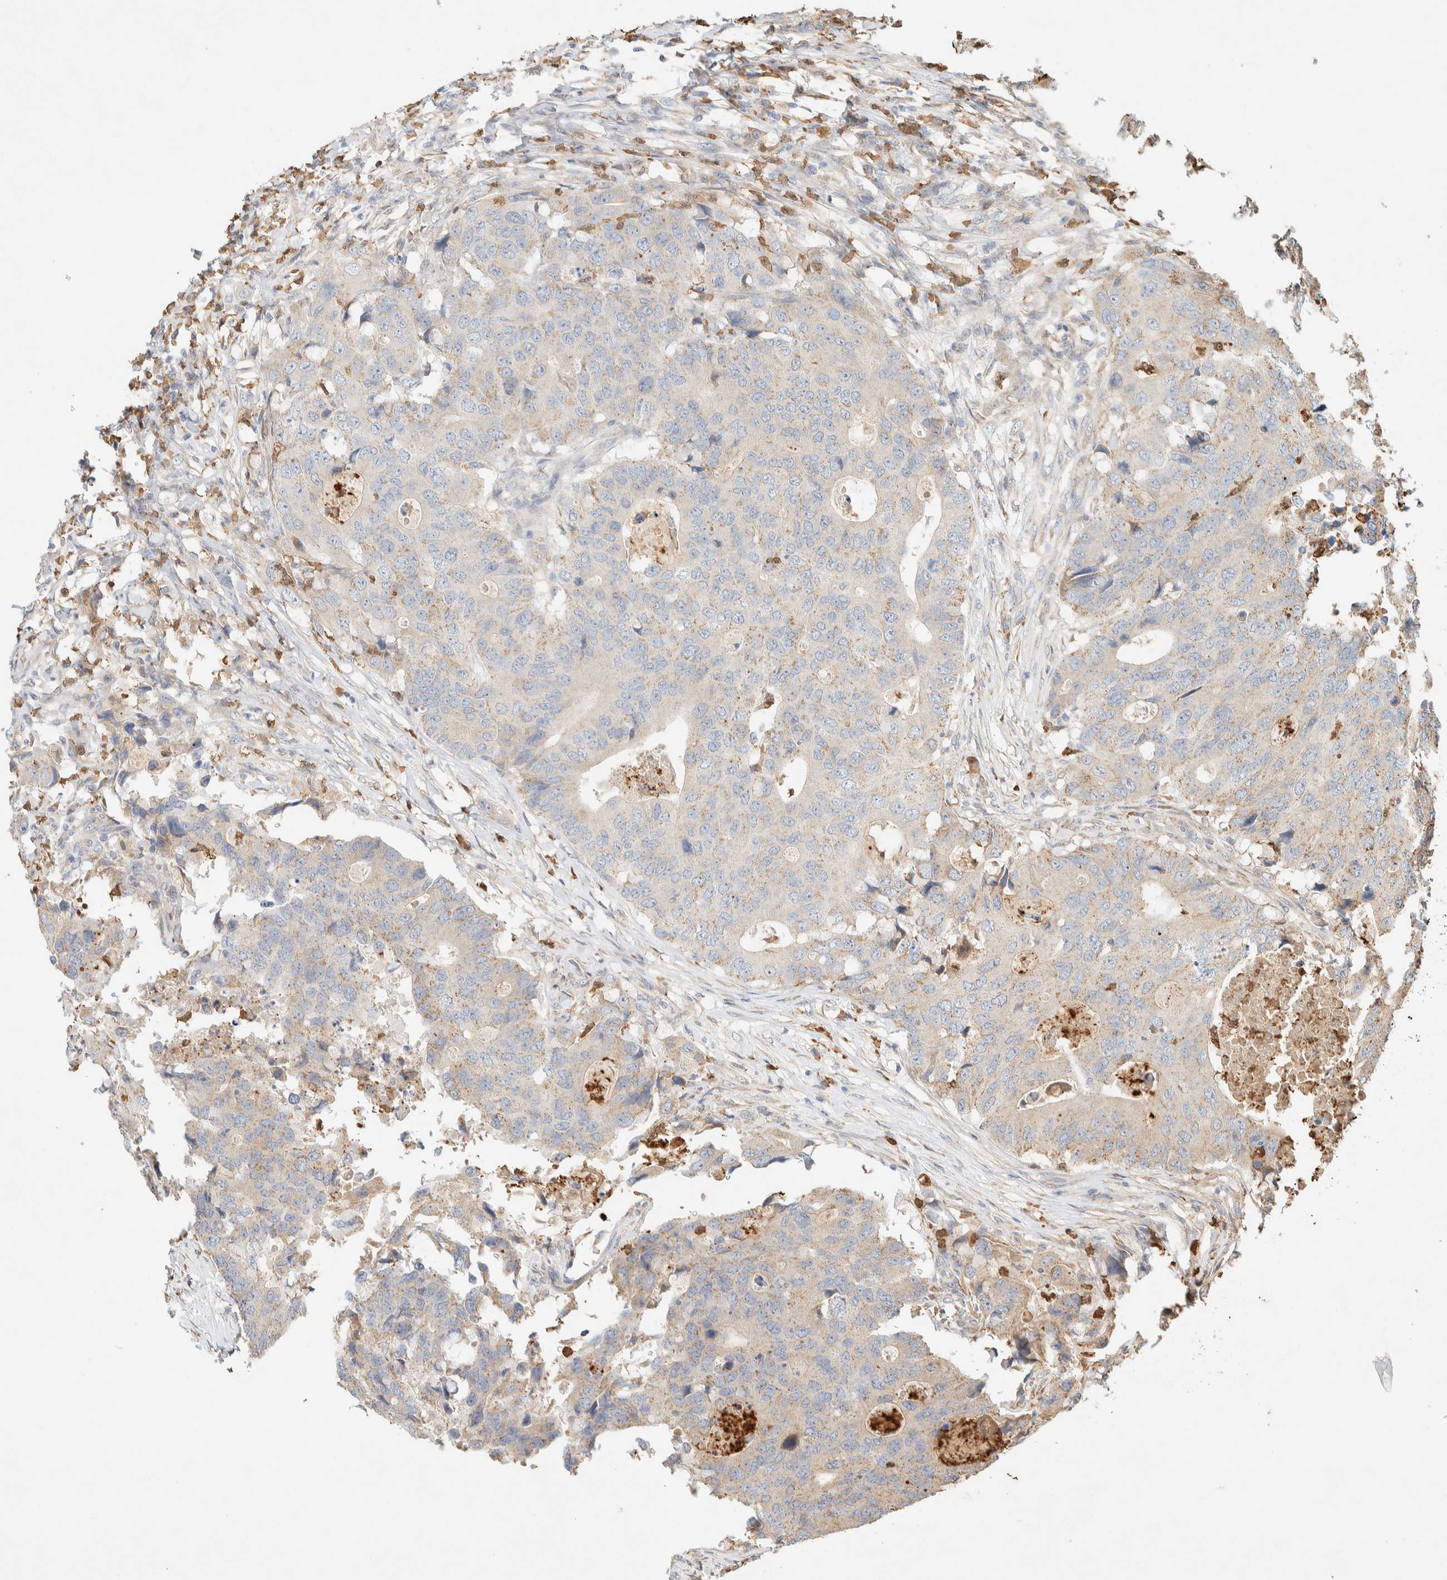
{"staining": {"intensity": "weak", "quantity": "25%-75%", "location": "cytoplasmic/membranous"}, "tissue": "colorectal cancer", "cell_type": "Tumor cells", "image_type": "cancer", "snomed": [{"axis": "morphology", "description": "Adenocarcinoma, NOS"}, {"axis": "topography", "description": "Colon"}], "caption": "Brown immunohistochemical staining in colorectal cancer (adenocarcinoma) shows weak cytoplasmic/membranous staining in approximately 25%-75% of tumor cells.", "gene": "TTC3", "patient": {"sex": "male", "age": 71}}